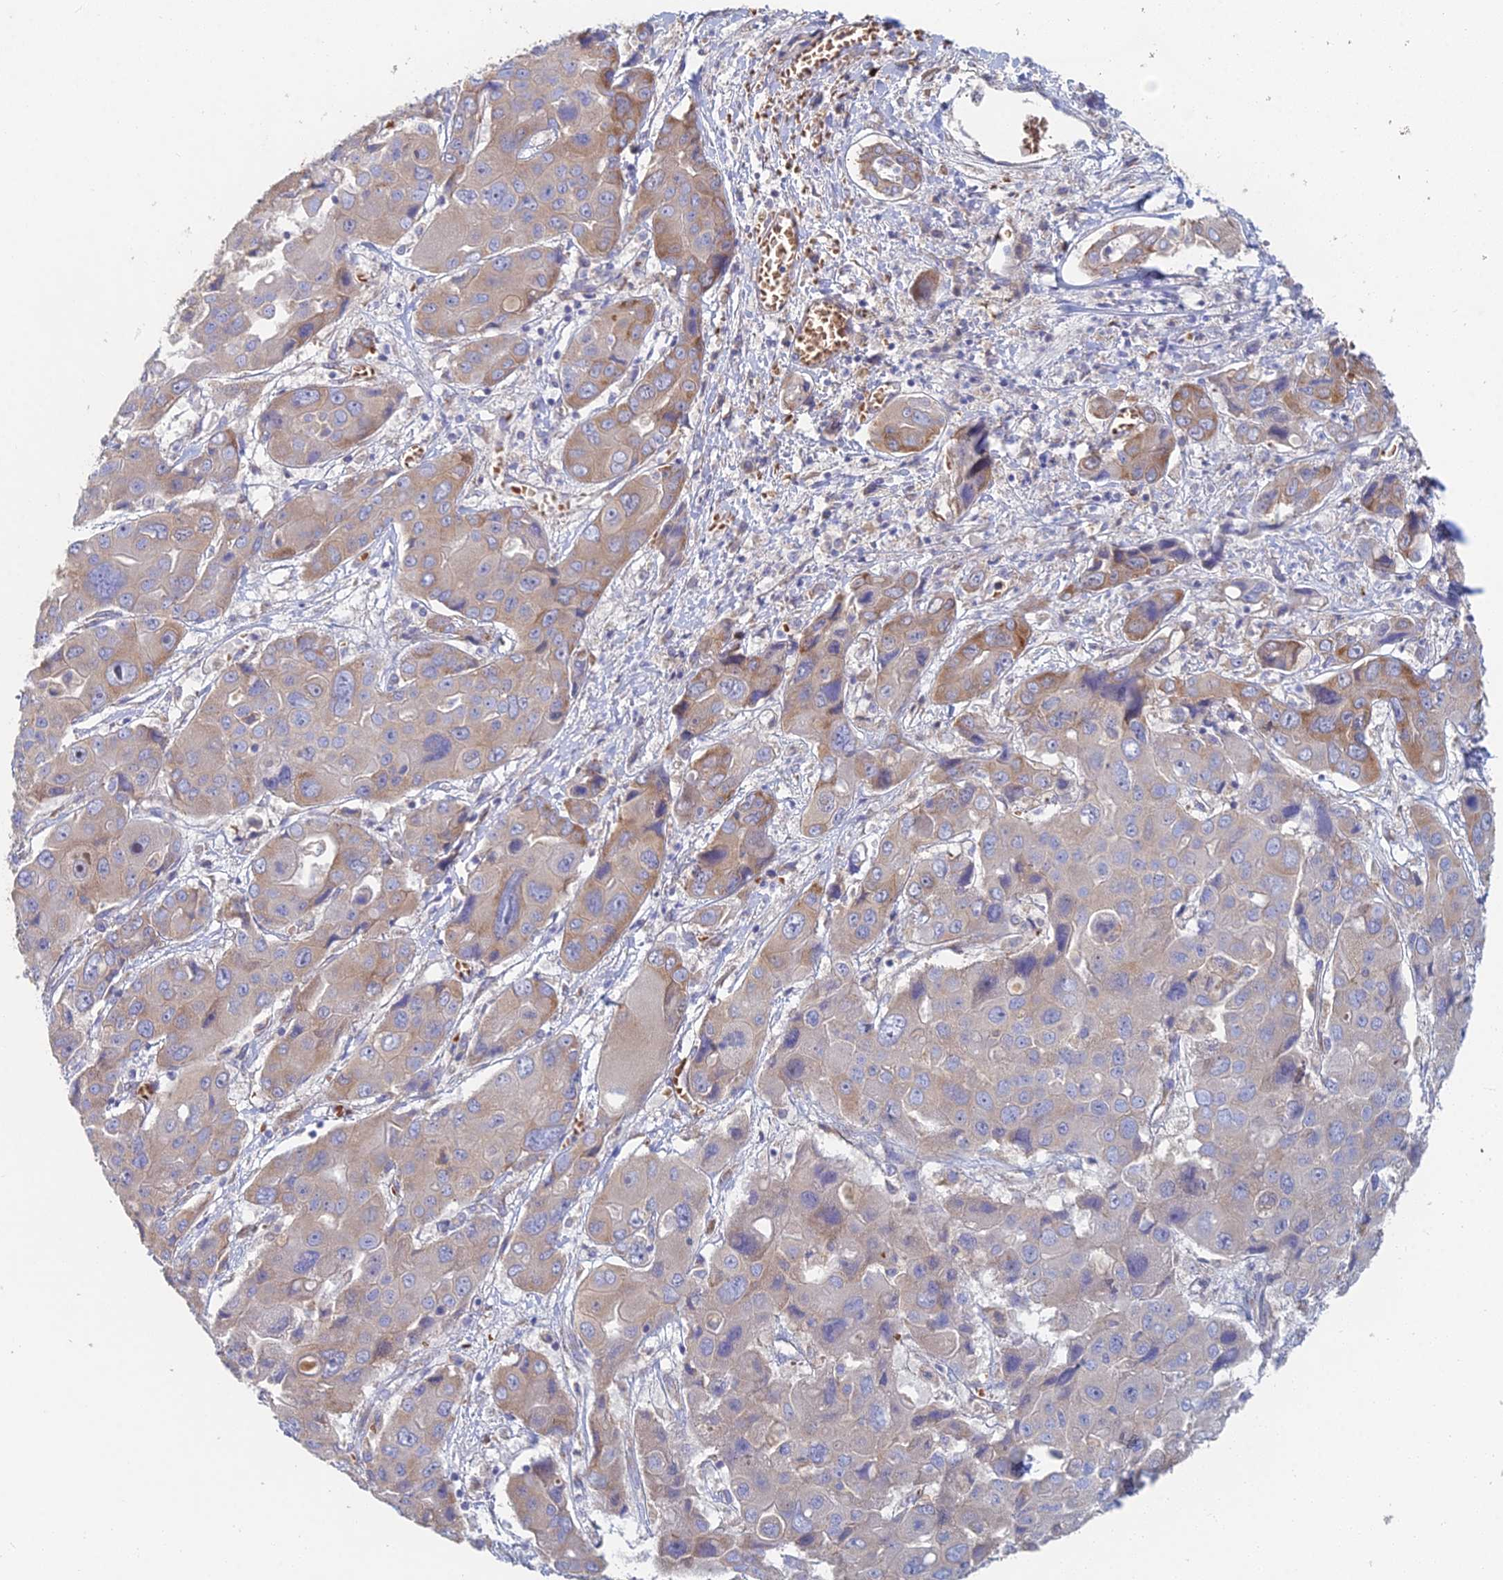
{"staining": {"intensity": "moderate", "quantity": "<25%", "location": "cytoplasmic/membranous"}, "tissue": "liver cancer", "cell_type": "Tumor cells", "image_type": "cancer", "snomed": [{"axis": "morphology", "description": "Cholangiocarcinoma"}, {"axis": "topography", "description": "Liver"}], "caption": "A histopathology image of human liver cancer stained for a protein displays moderate cytoplasmic/membranous brown staining in tumor cells.", "gene": "ELOF1", "patient": {"sex": "male", "age": 67}}